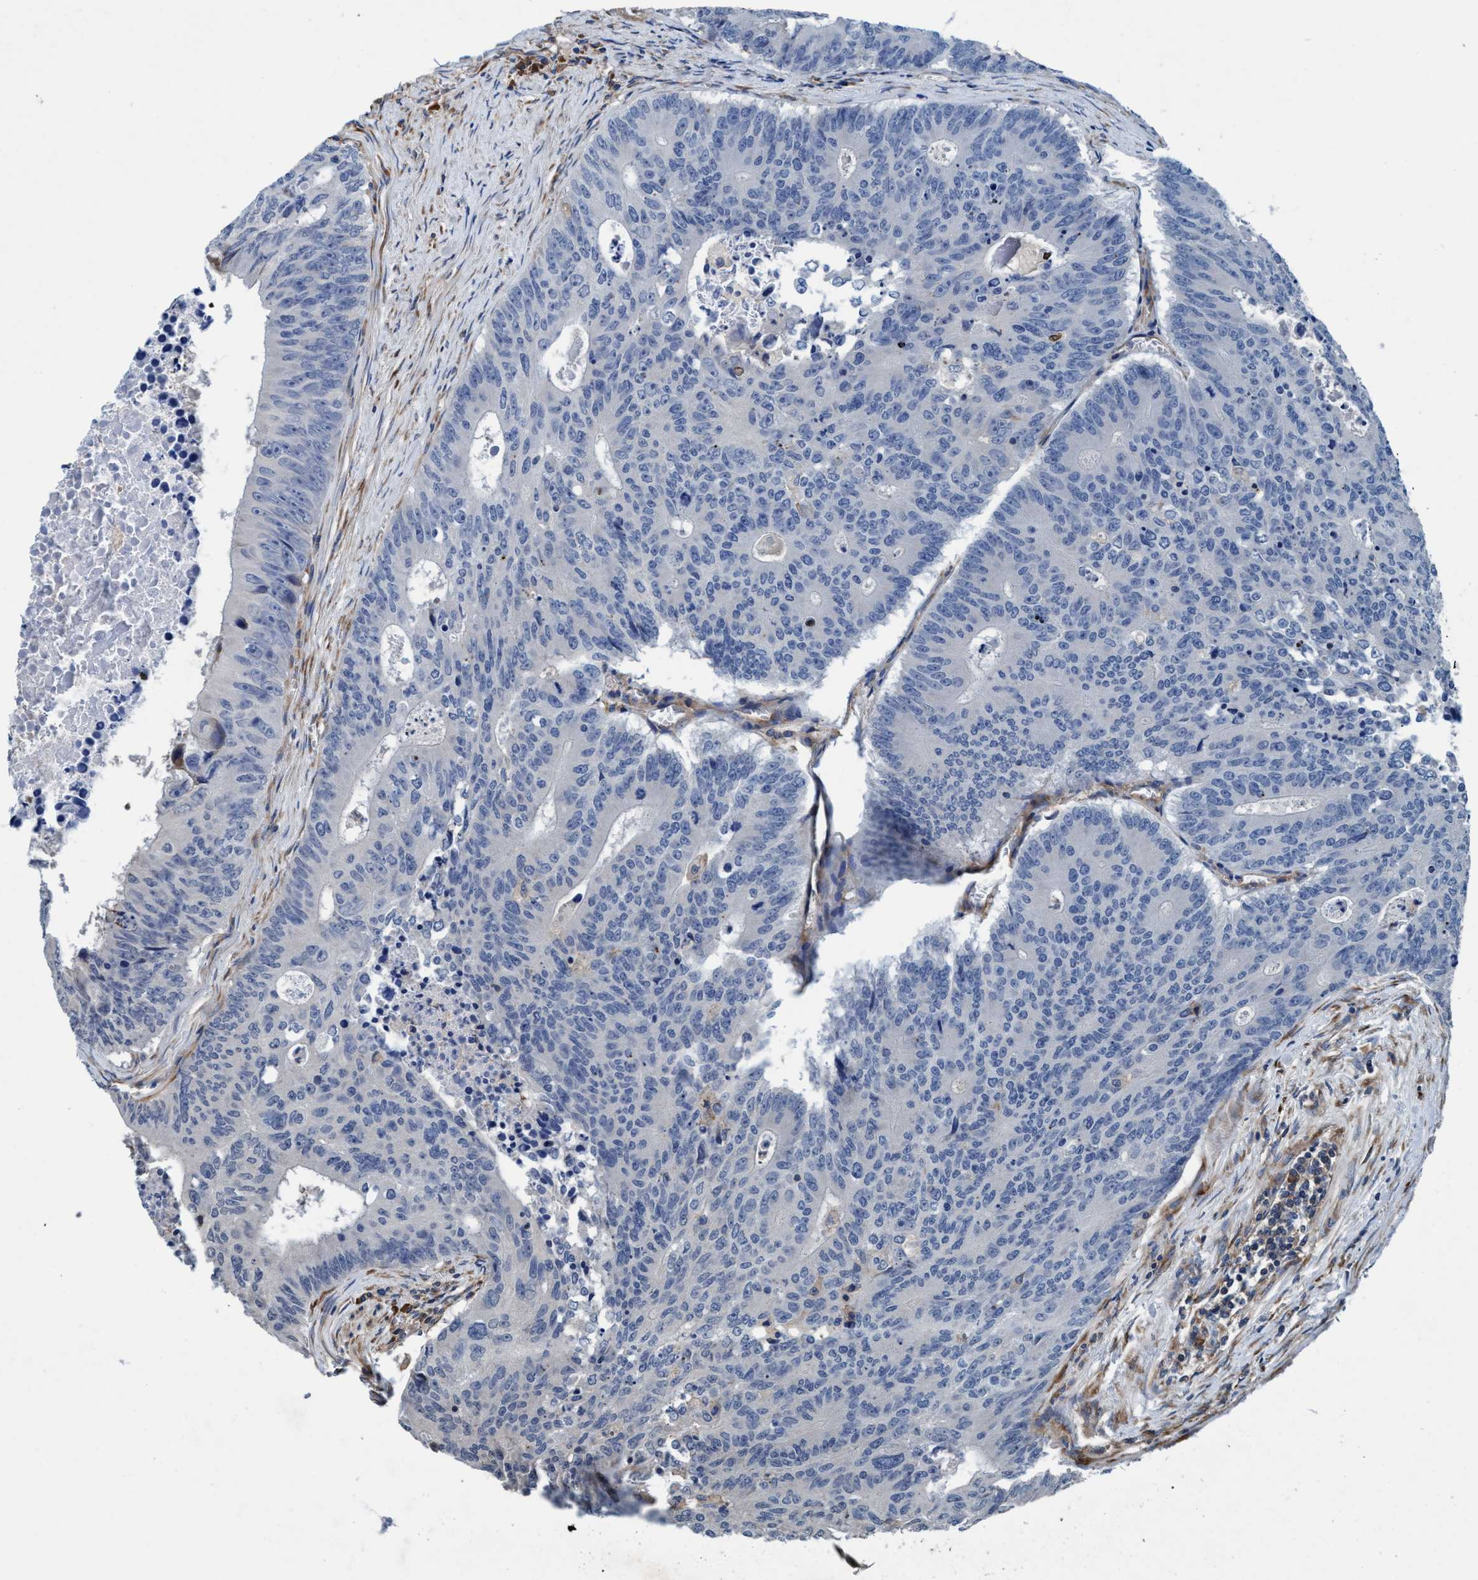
{"staining": {"intensity": "negative", "quantity": "none", "location": "none"}, "tissue": "colorectal cancer", "cell_type": "Tumor cells", "image_type": "cancer", "snomed": [{"axis": "morphology", "description": "Adenocarcinoma, NOS"}, {"axis": "topography", "description": "Colon"}], "caption": "Colorectal adenocarcinoma stained for a protein using immunohistochemistry (IHC) displays no staining tumor cells.", "gene": "ENDOG", "patient": {"sex": "male", "age": 87}}